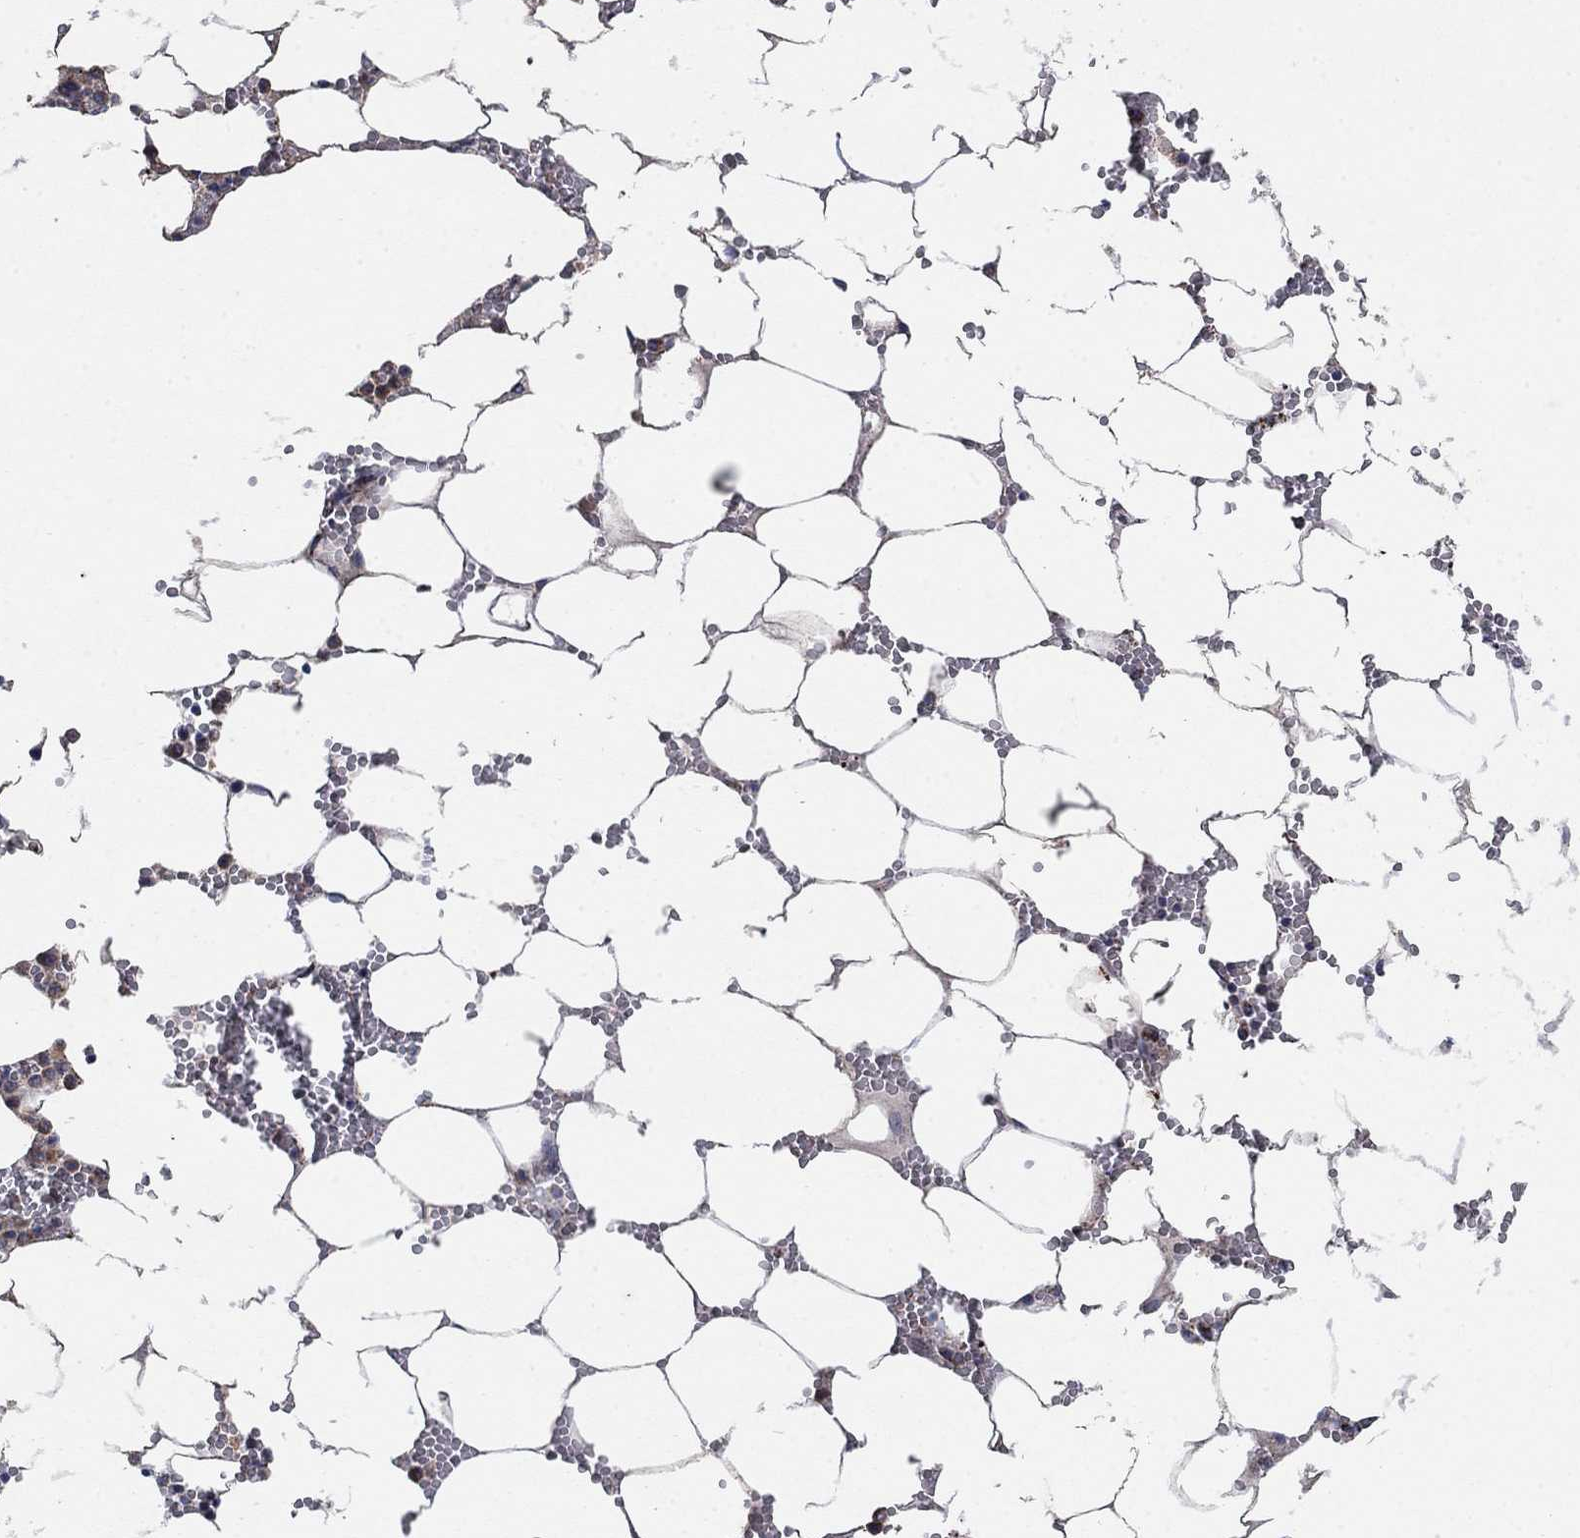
{"staining": {"intensity": "moderate", "quantity": "<25%", "location": "cytoplasmic/membranous"}, "tissue": "bone marrow", "cell_type": "Hematopoietic cells", "image_type": "normal", "snomed": [{"axis": "morphology", "description": "Normal tissue, NOS"}, {"axis": "topography", "description": "Bone marrow"}], "caption": "The immunohistochemical stain labels moderate cytoplasmic/membranous staining in hematopoietic cells of normal bone marrow. Ihc stains the protein of interest in brown and the nuclei are stained blue.", "gene": "PNPLA2", "patient": {"sex": "female", "age": 64}}